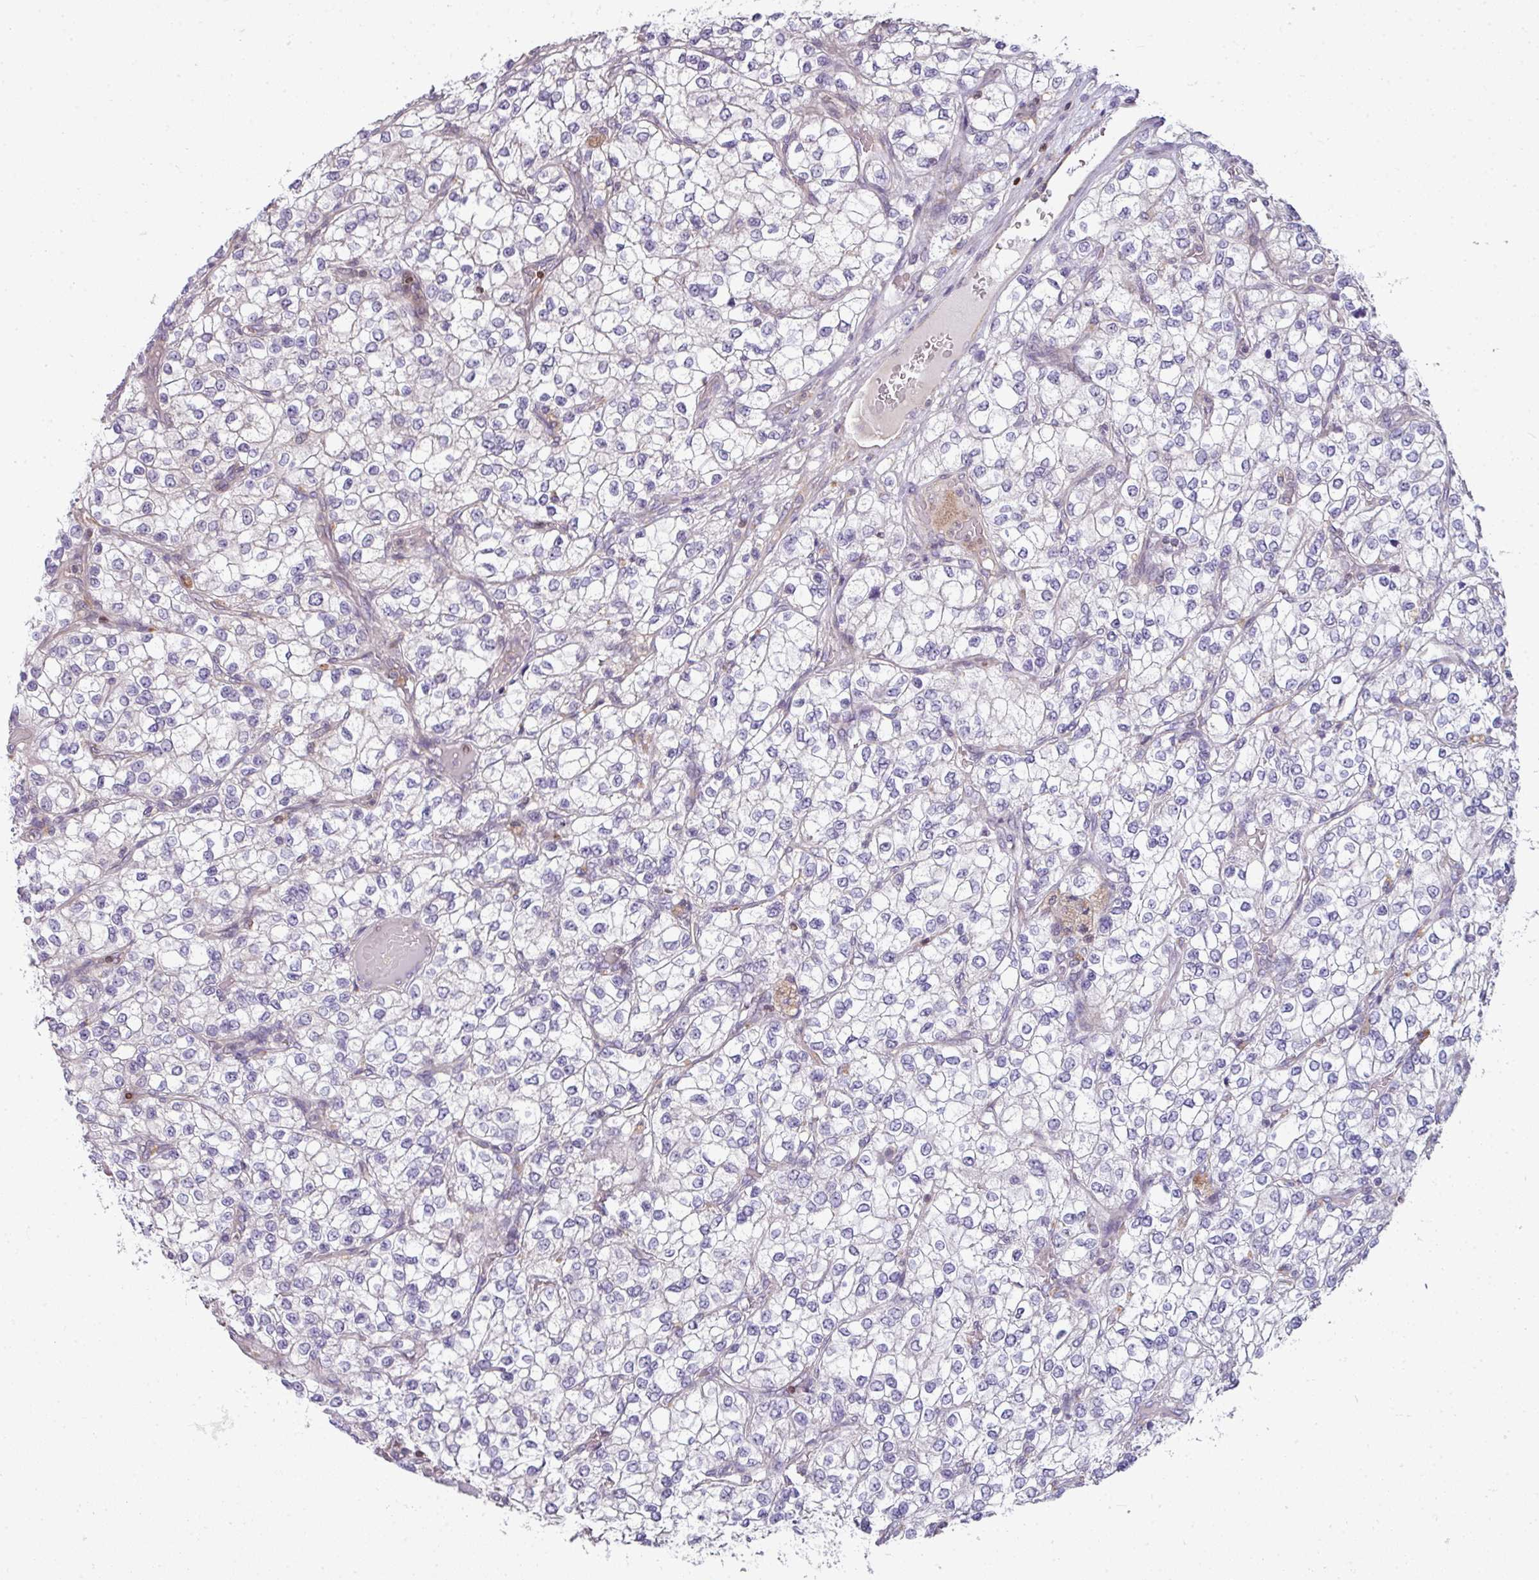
{"staining": {"intensity": "negative", "quantity": "none", "location": "none"}, "tissue": "renal cancer", "cell_type": "Tumor cells", "image_type": "cancer", "snomed": [{"axis": "morphology", "description": "Adenocarcinoma, NOS"}, {"axis": "topography", "description": "Kidney"}], "caption": "Photomicrograph shows no significant protein positivity in tumor cells of renal cancer.", "gene": "STAT5A", "patient": {"sex": "male", "age": 80}}